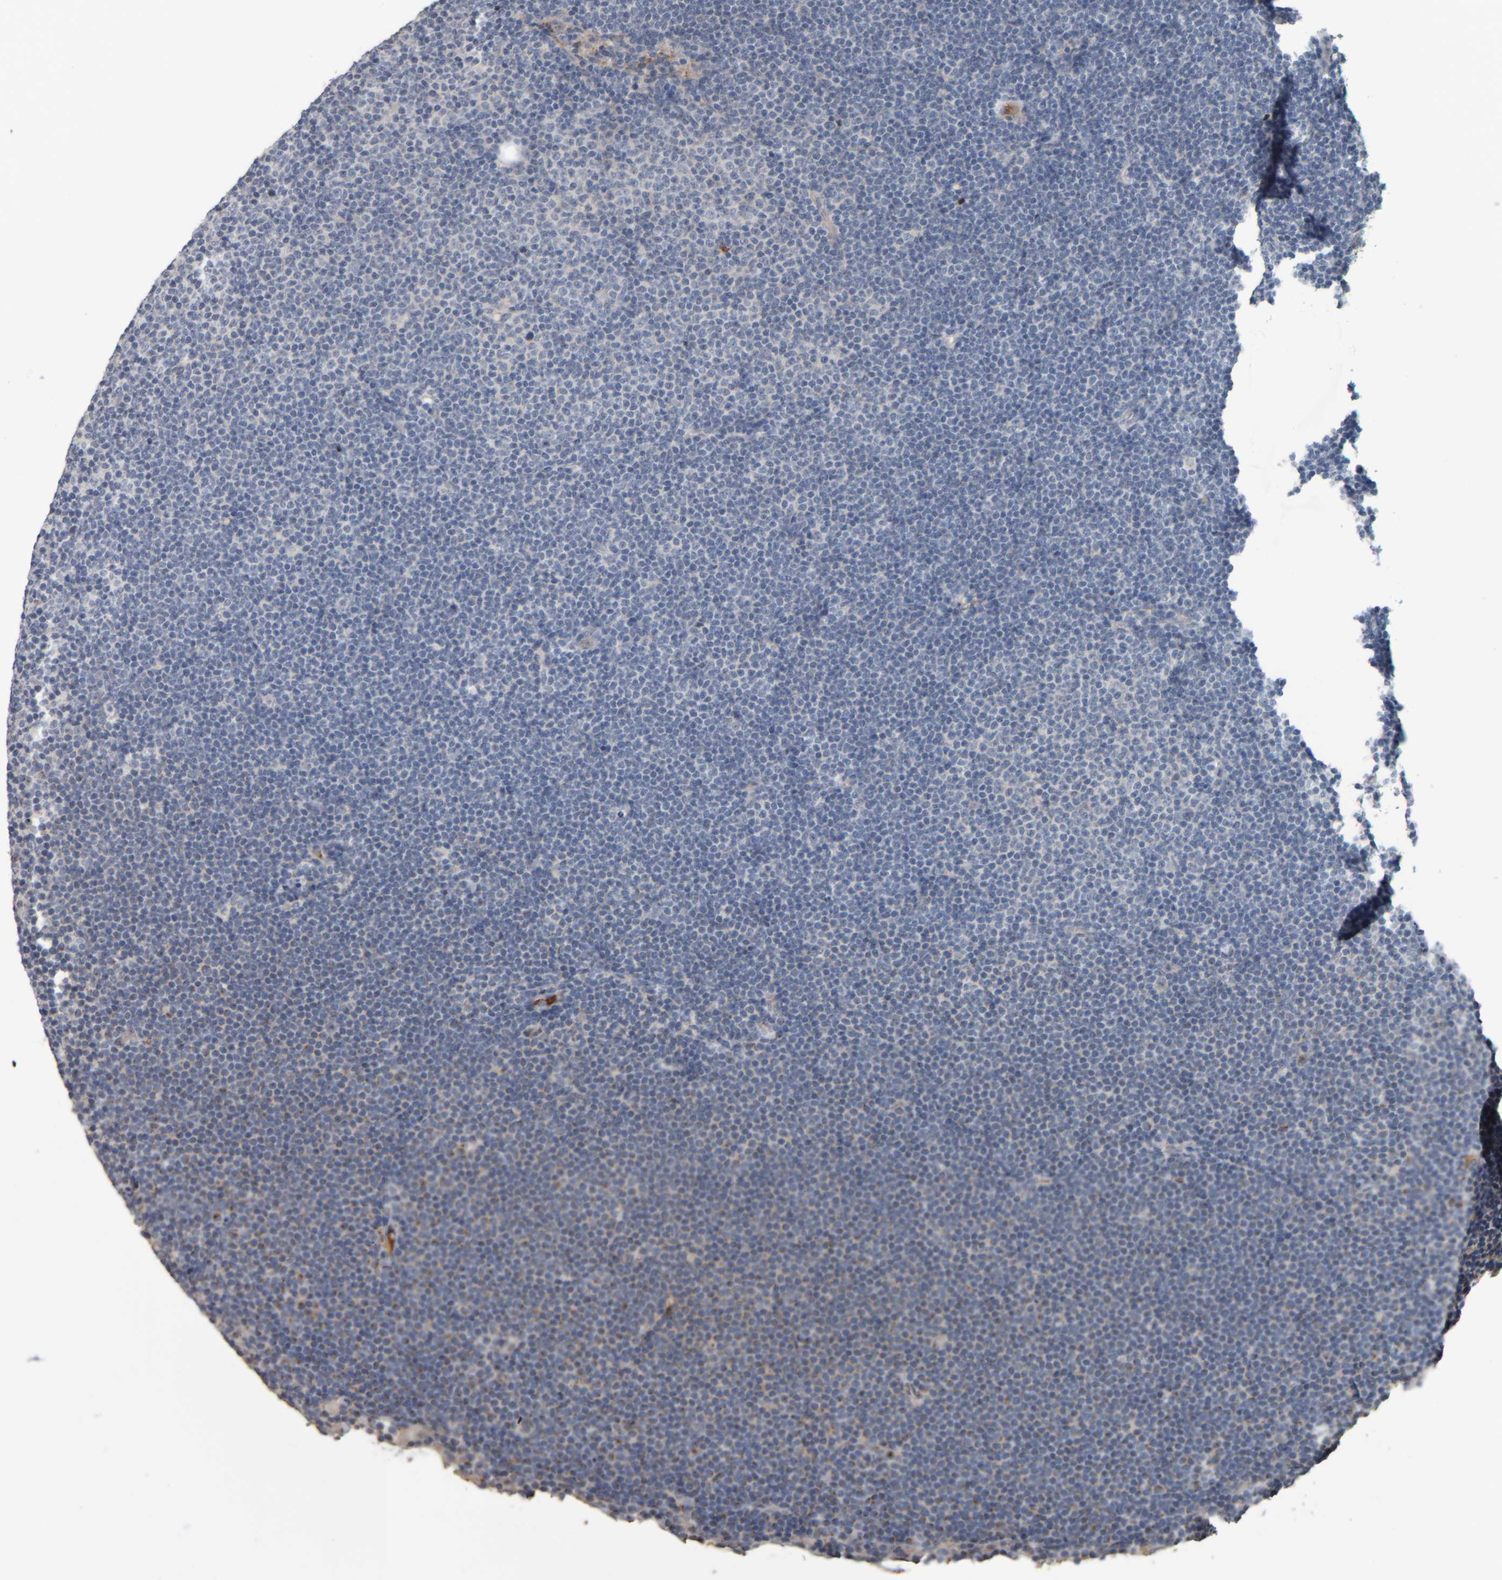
{"staining": {"intensity": "moderate", "quantity": "<25%", "location": "cytoplasmic/membranous"}, "tissue": "lymphoma", "cell_type": "Tumor cells", "image_type": "cancer", "snomed": [{"axis": "morphology", "description": "Malignant lymphoma, non-Hodgkin's type, Low grade"}, {"axis": "topography", "description": "Lymph node"}], "caption": "Human lymphoma stained with a brown dye demonstrates moderate cytoplasmic/membranous positive staining in about <25% of tumor cells.", "gene": "CAVIN4", "patient": {"sex": "female", "age": 53}}